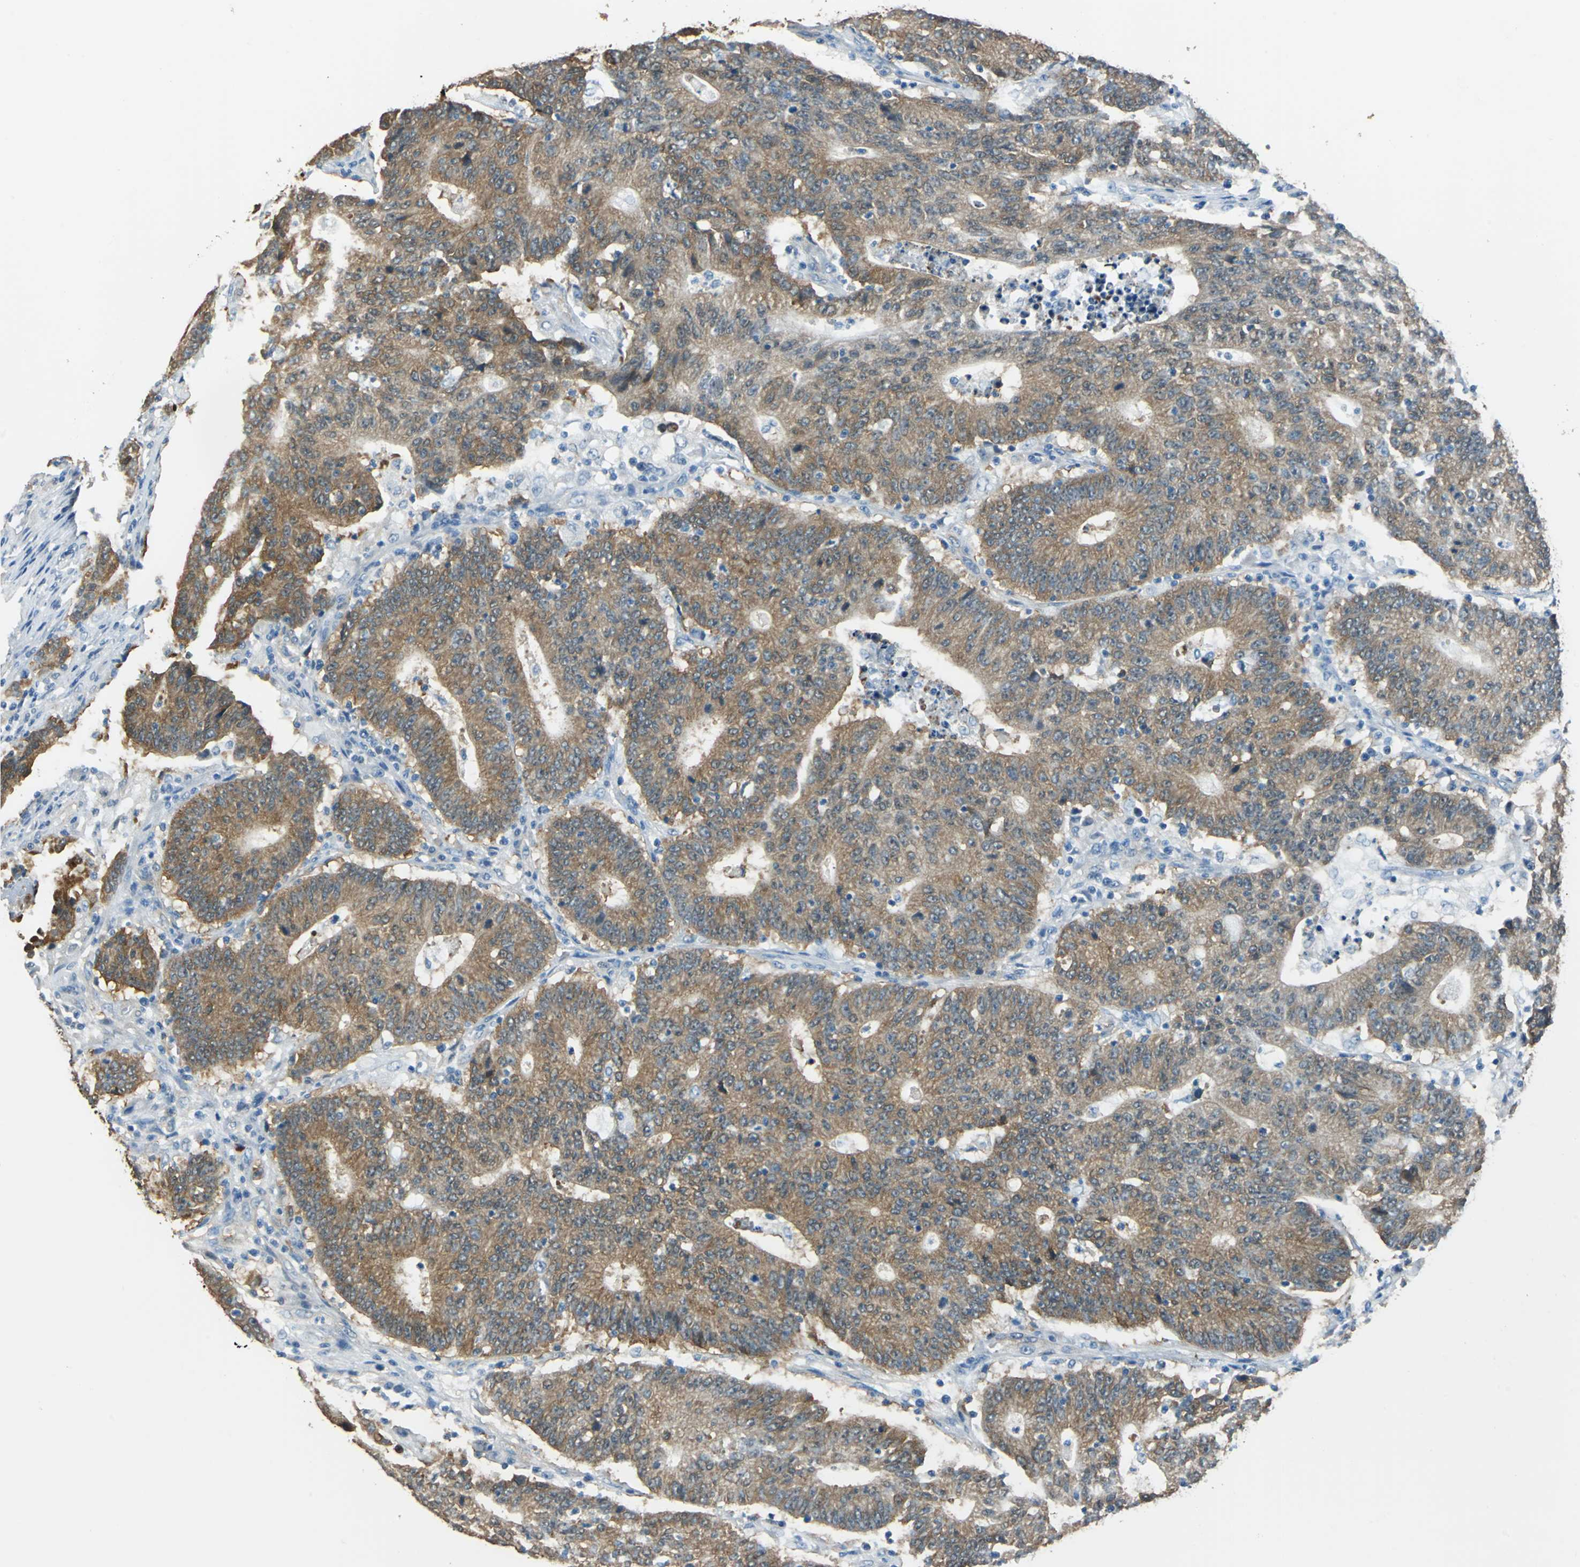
{"staining": {"intensity": "moderate", "quantity": ">75%", "location": "cytoplasmic/membranous"}, "tissue": "colorectal cancer", "cell_type": "Tumor cells", "image_type": "cancer", "snomed": [{"axis": "morphology", "description": "Normal tissue, NOS"}, {"axis": "morphology", "description": "Adenocarcinoma, NOS"}, {"axis": "topography", "description": "Colon"}], "caption": "Immunohistochemistry (IHC) photomicrograph of human colorectal cancer (adenocarcinoma) stained for a protein (brown), which shows medium levels of moderate cytoplasmic/membranous positivity in approximately >75% of tumor cells.", "gene": "FKBP4", "patient": {"sex": "female", "age": 75}}